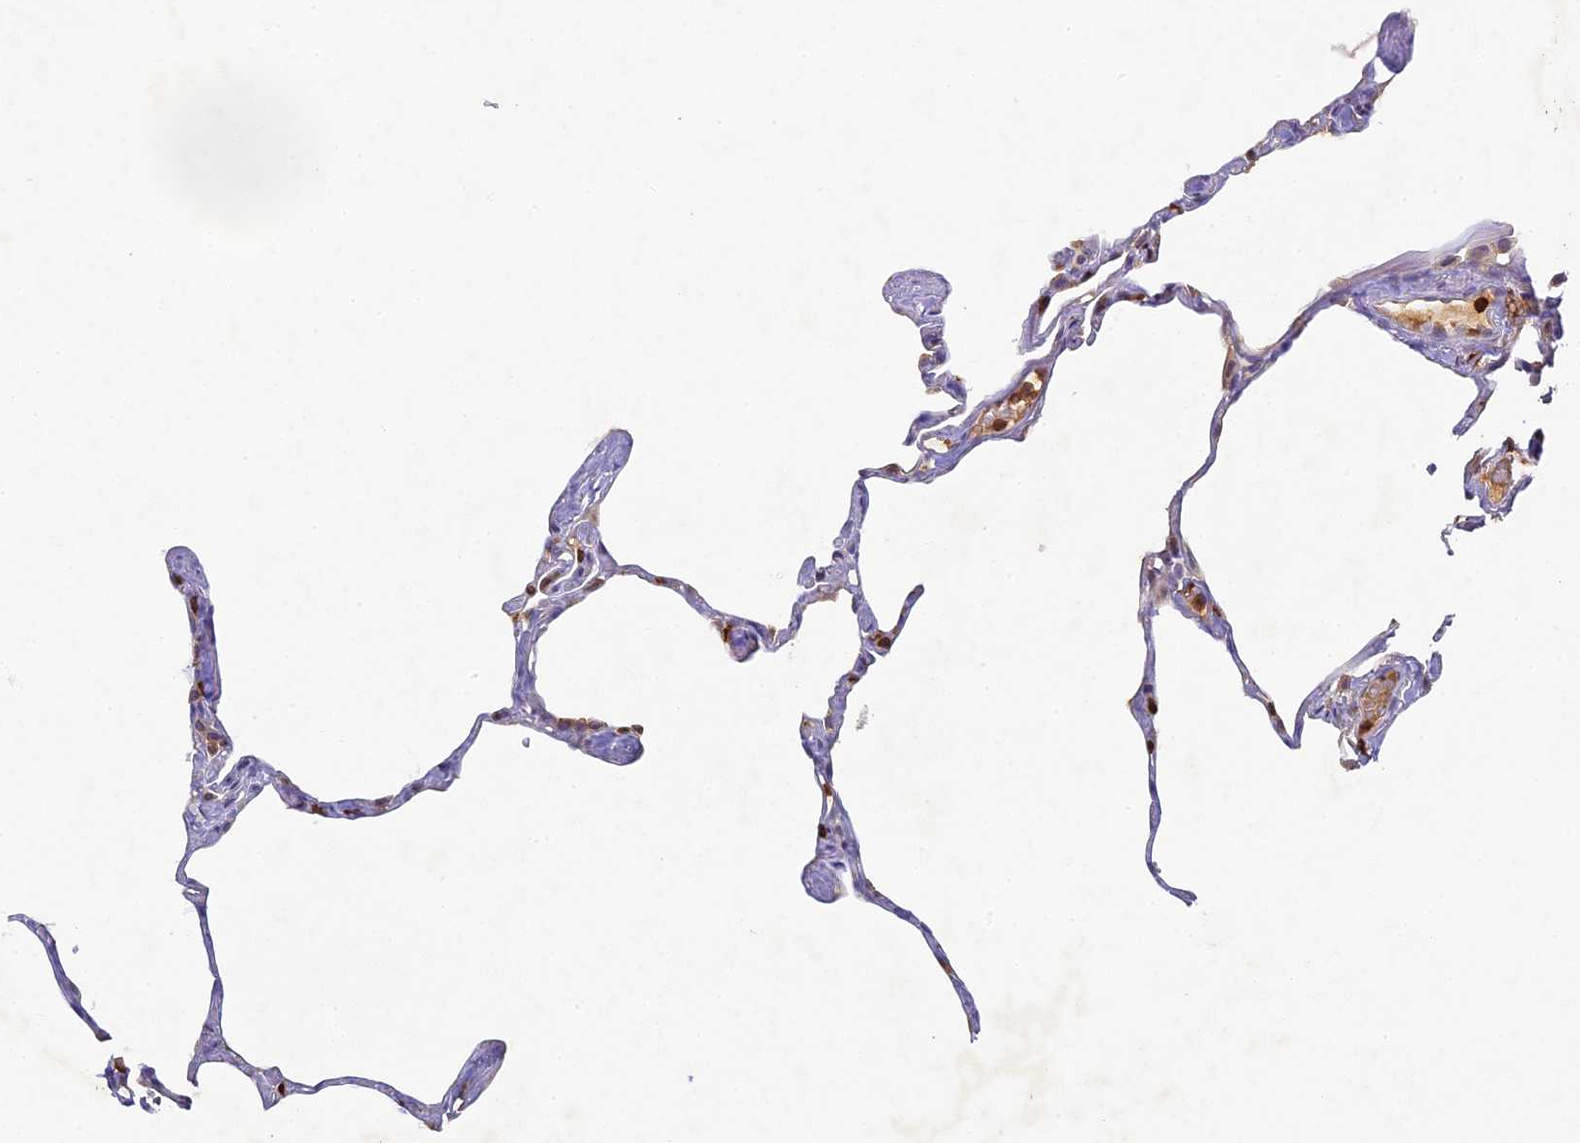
{"staining": {"intensity": "negative", "quantity": "none", "location": "none"}, "tissue": "lung", "cell_type": "Alveolar cells", "image_type": "normal", "snomed": [{"axis": "morphology", "description": "Normal tissue, NOS"}, {"axis": "topography", "description": "Lung"}], "caption": "This image is of normal lung stained with immunohistochemistry (IHC) to label a protein in brown with the nuclei are counter-stained blue. There is no positivity in alveolar cells. (Brightfield microscopy of DAB immunohistochemistry at high magnification).", "gene": "FYB1", "patient": {"sex": "male", "age": 65}}